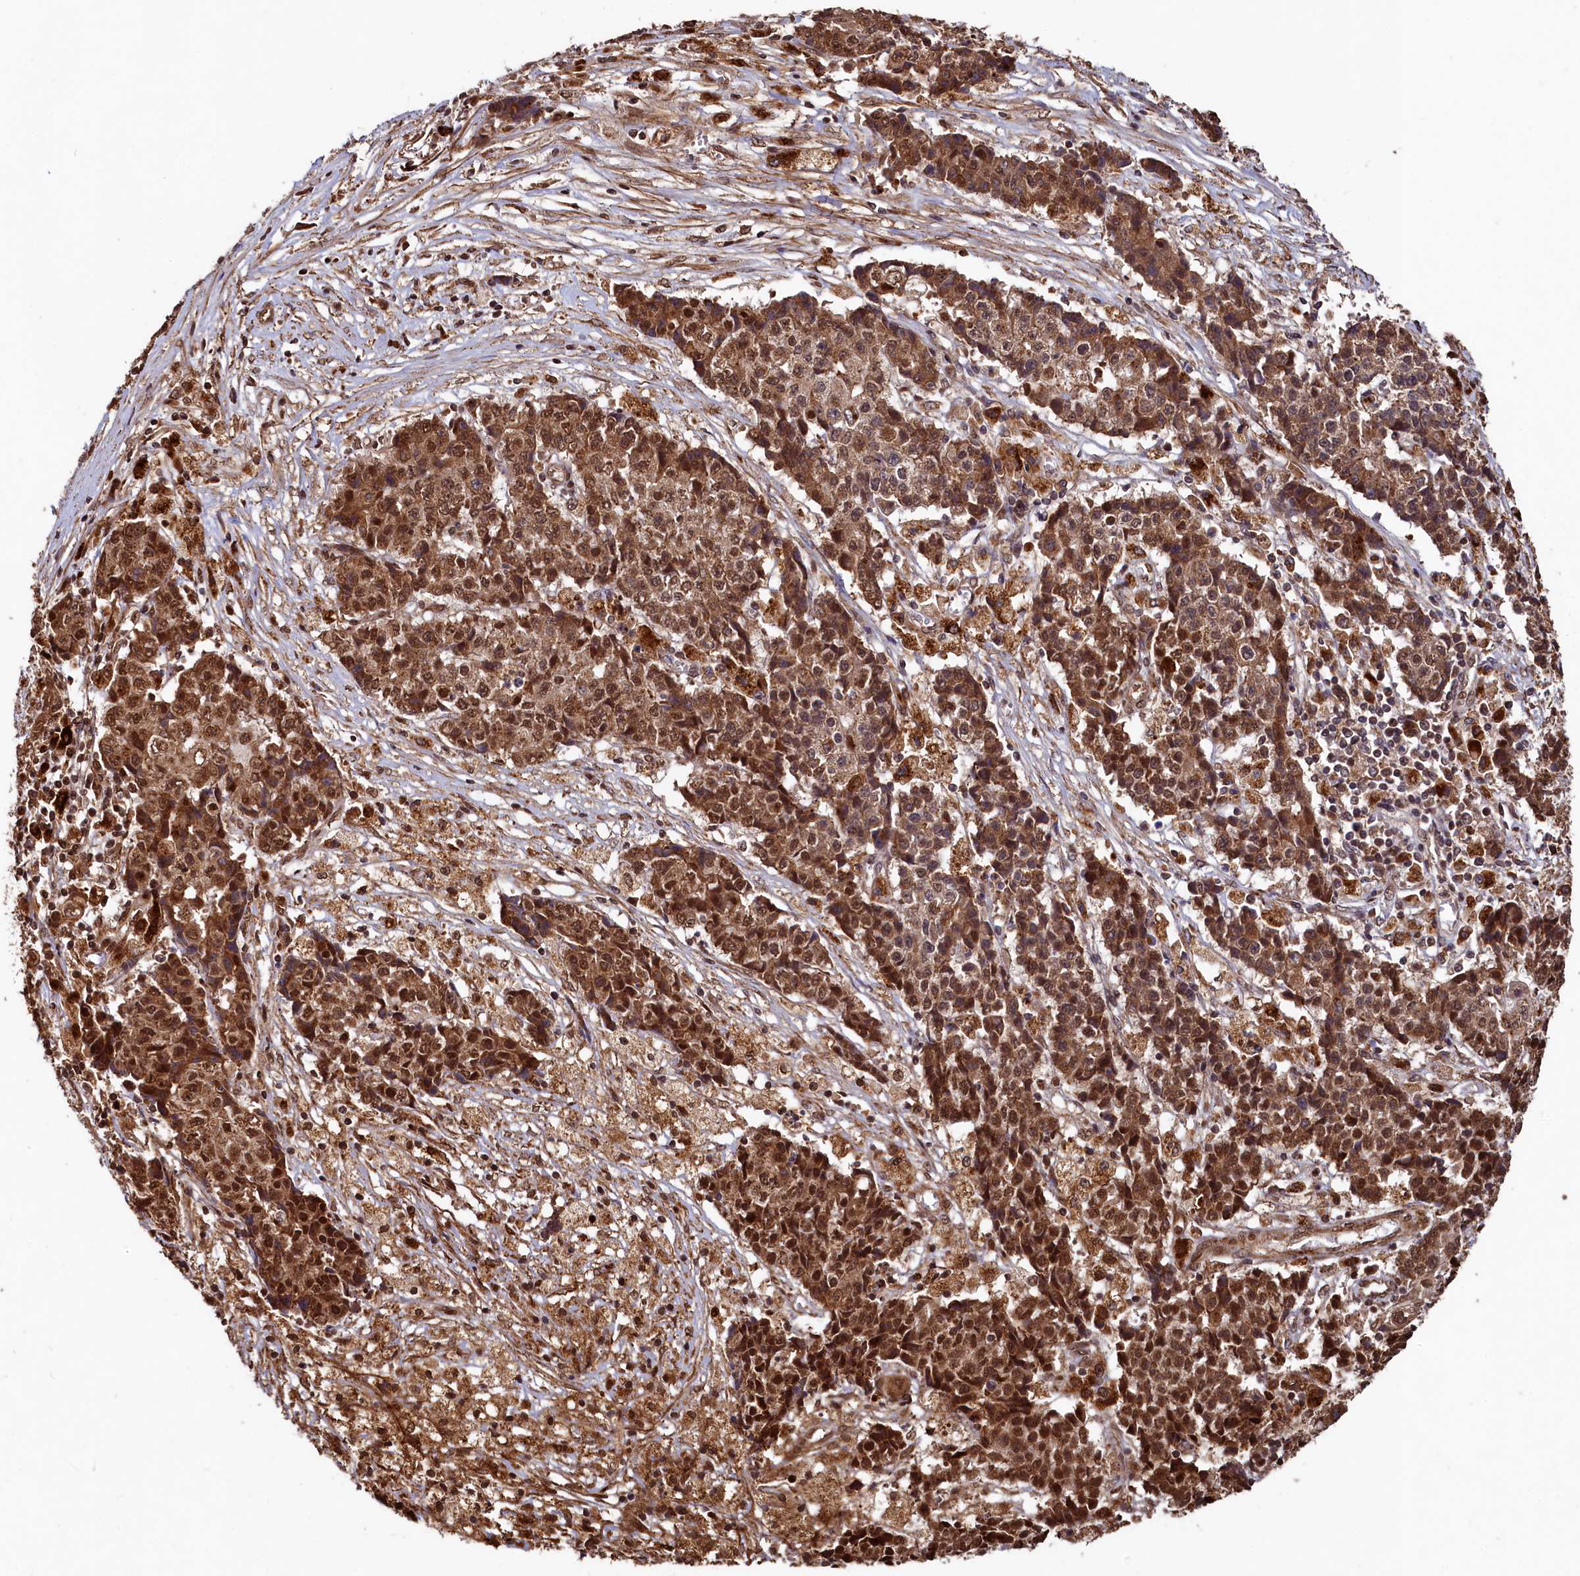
{"staining": {"intensity": "strong", "quantity": ">75%", "location": "cytoplasmic/membranous,nuclear"}, "tissue": "ovarian cancer", "cell_type": "Tumor cells", "image_type": "cancer", "snomed": [{"axis": "morphology", "description": "Carcinoma, endometroid"}, {"axis": "topography", "description": "Ovary"}], "caption": "Endometroid carcinoma (ovarian) tissue exhibits strong cytoplasmic/membranous and nuclear expression in about >75% of tumor cells, visualized by immunohistochemistry.", "gene": "TRIM23", "patient": {"sex": "female", "age": 42}}